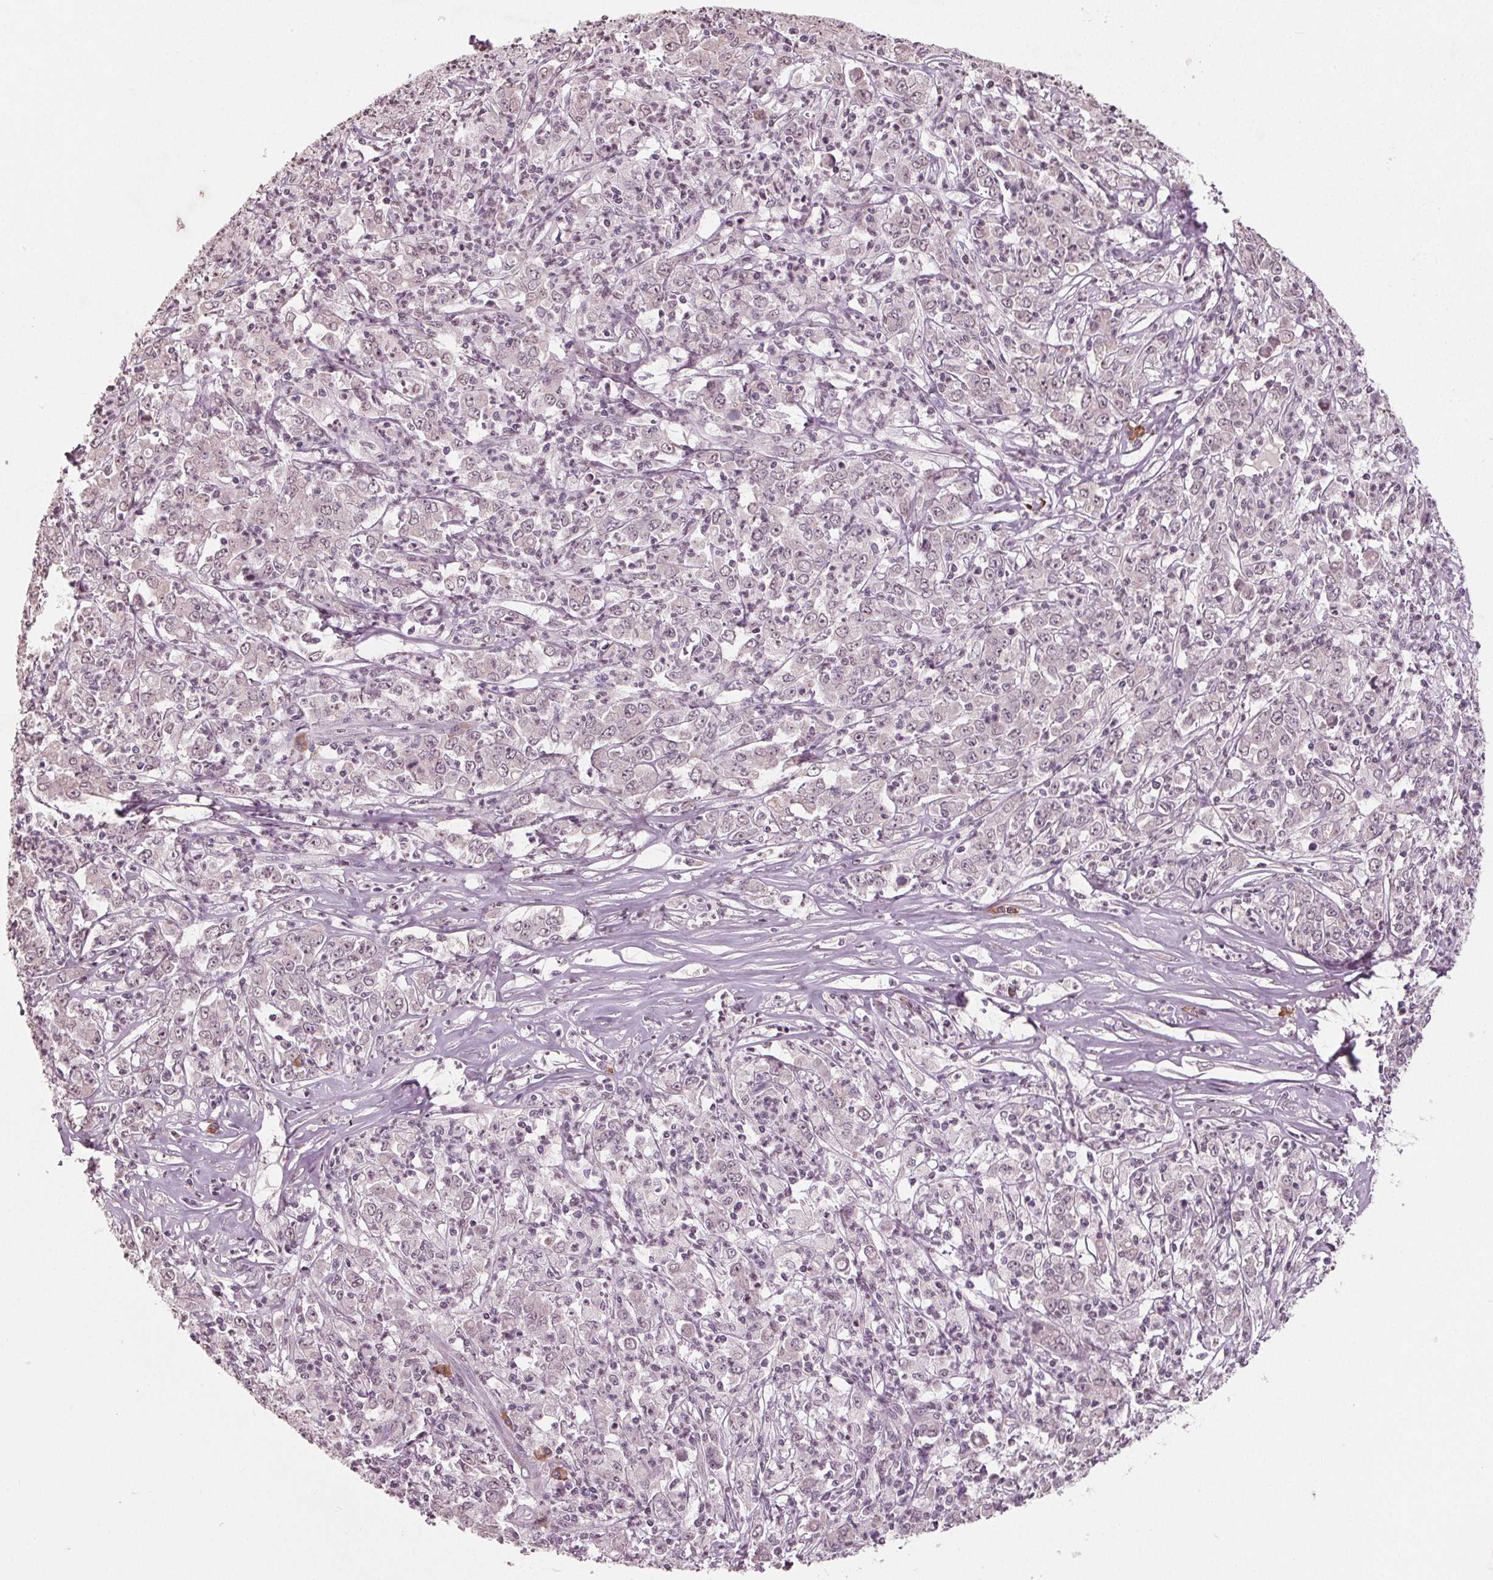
{"staining": {"intensity": "negative", "quantity": "none", "location": "none"}, "tissue": "stomach cancer", "cell_type": "Tumor cells", "image_type": "cancer", "snomed": [{"axis": "morphology", "description": "Adenocarcinoma, NOS"}, {"axis": "topography", "description": "Stomach, lower"}], "caption": "This is an IHC image of human stomach cancer. There is no expression in tumor cells.", "gene": "CXCL16", "patient": {"sex": "female", "age": 71}}